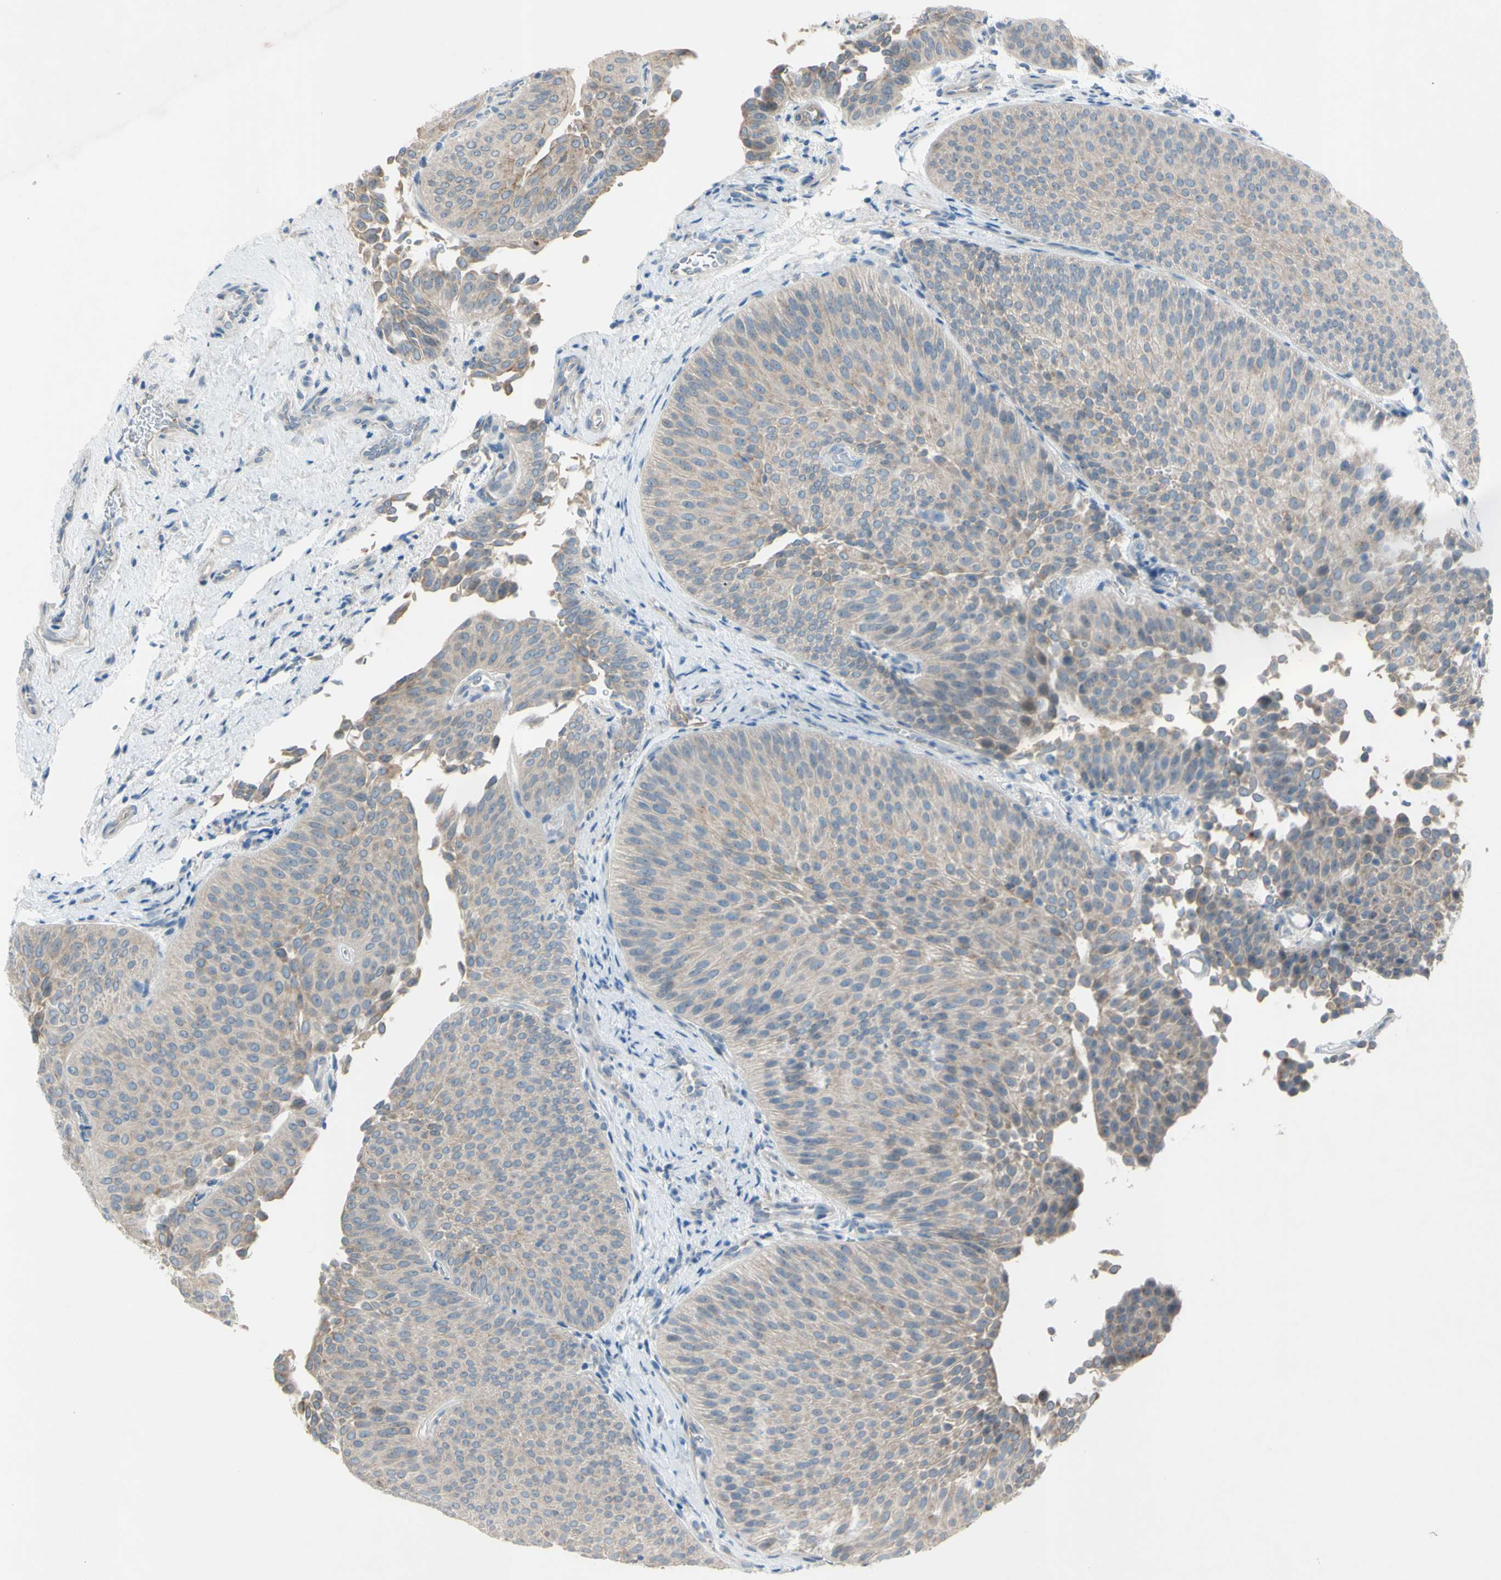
{"staining": {"intensity": "weak", "quantity": ">75%", "location": "cytoplasmic/membranous"}, "tissue": "urothelial cancer", "cell_type": "Tumor cells", "image_type": "cancer", "snomed": [{"axis": "morphology", "description": "Urothelial carcinoma, Low grade"}, {"axis": "topography", "description": "Urinary bladder"}], "caption": "An image of human urothelial cancer stained for a protein shows weak cytoplasmic/membranous brown staining in tumor cells.", "gene": "ATRN", "patient": {"sex": "female", "age": 60}}